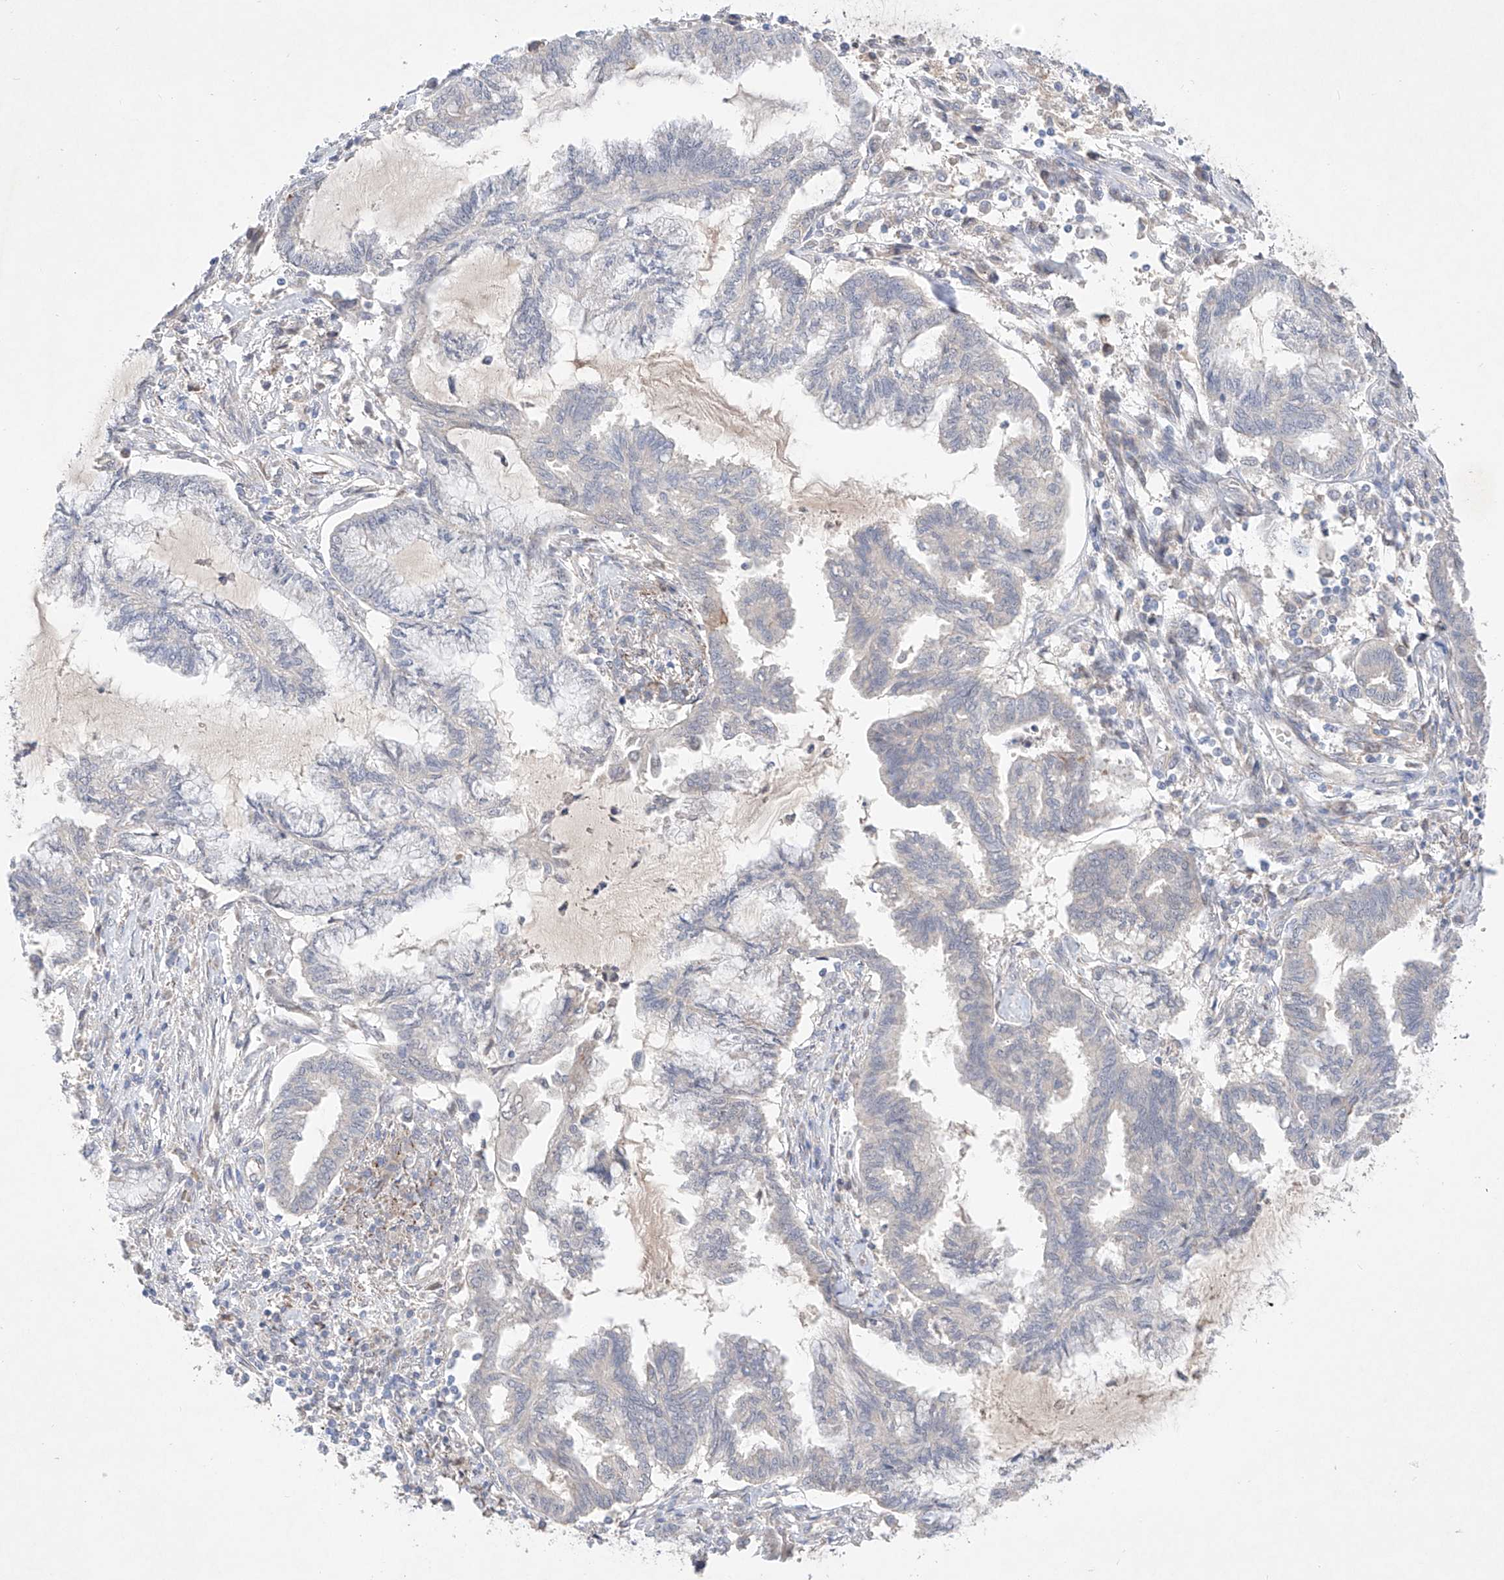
{"staining": {"intensity": "negative", "quantity": "none", "location": "none"}, "tissue": "endometrial cancer", "cell_type": "Tumor cells", "image_type": "cancer", "snomed": [{"axis": "morphology", "description": "Adenocarcinoma, NOS"}, {"axis": "topography", "description": "Endometrium"}], "caption": "Tumor cells are negative for protein expression in human endometrial cancer (adenocarcinoma).", "gene": "IL22RA2", "patient": {"sex": "female", "age": 86}}